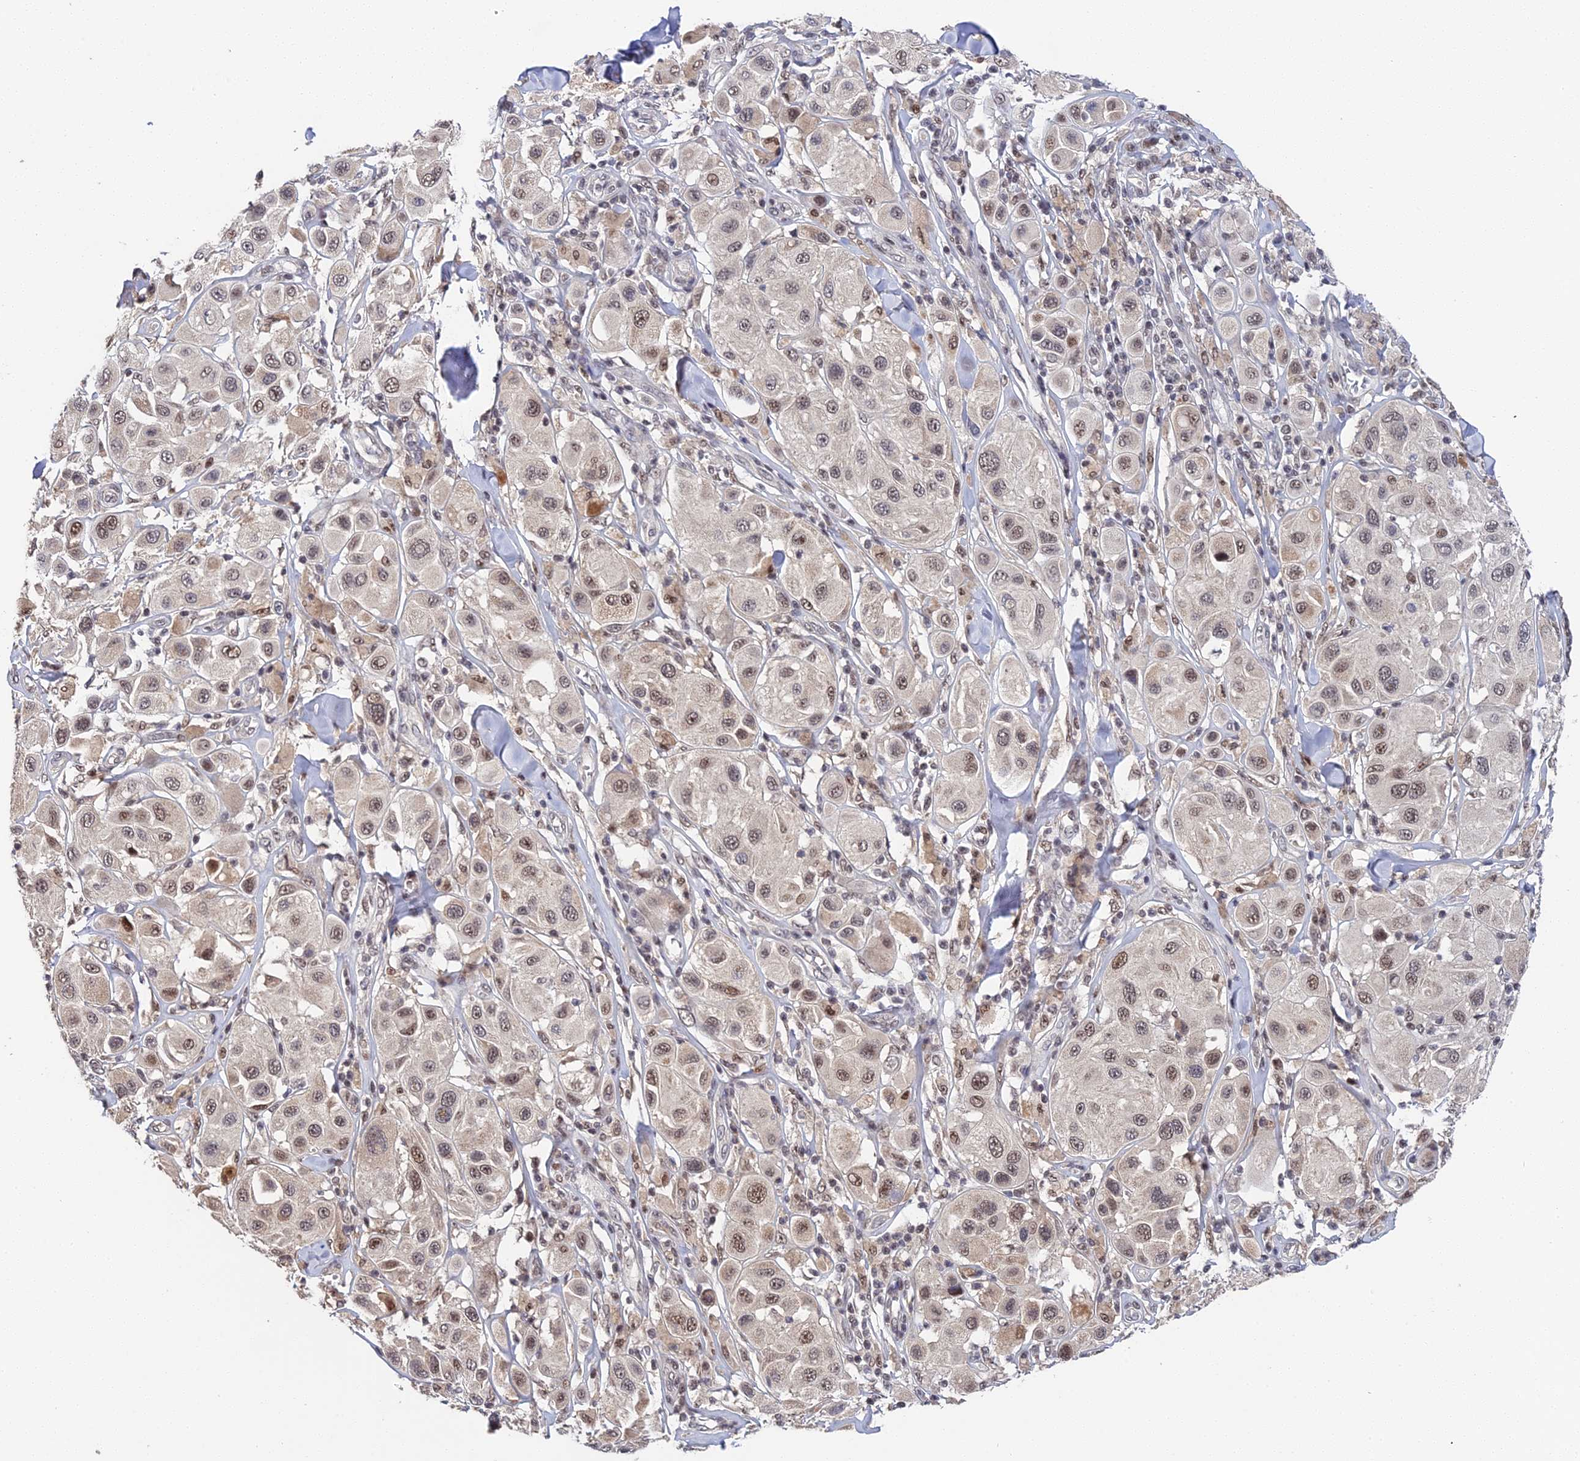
{"staining": {"intensity": "moderate", "quantity": ">75%", "location": "nuclear"}, "tissue": "melanoma", "cell_type": "Tumor cells", "image_type": "cancer", "snomed": [{"axis": "morphology", "description": "Malignant melanoma, Metastatic site"}, {"axis": "topography", "description": "Skin"}], "caption": "Immunohistochemistry photomicrograph of neoplastic tissue: melanoma stained using IHC exhibits medium levels of moderate protein expression localized specifically in the nuclear of tumor cells, appearing as a nuclear brown color.", "gene": "ERCC5", "patient": {"sex": "male", "age": 41}}